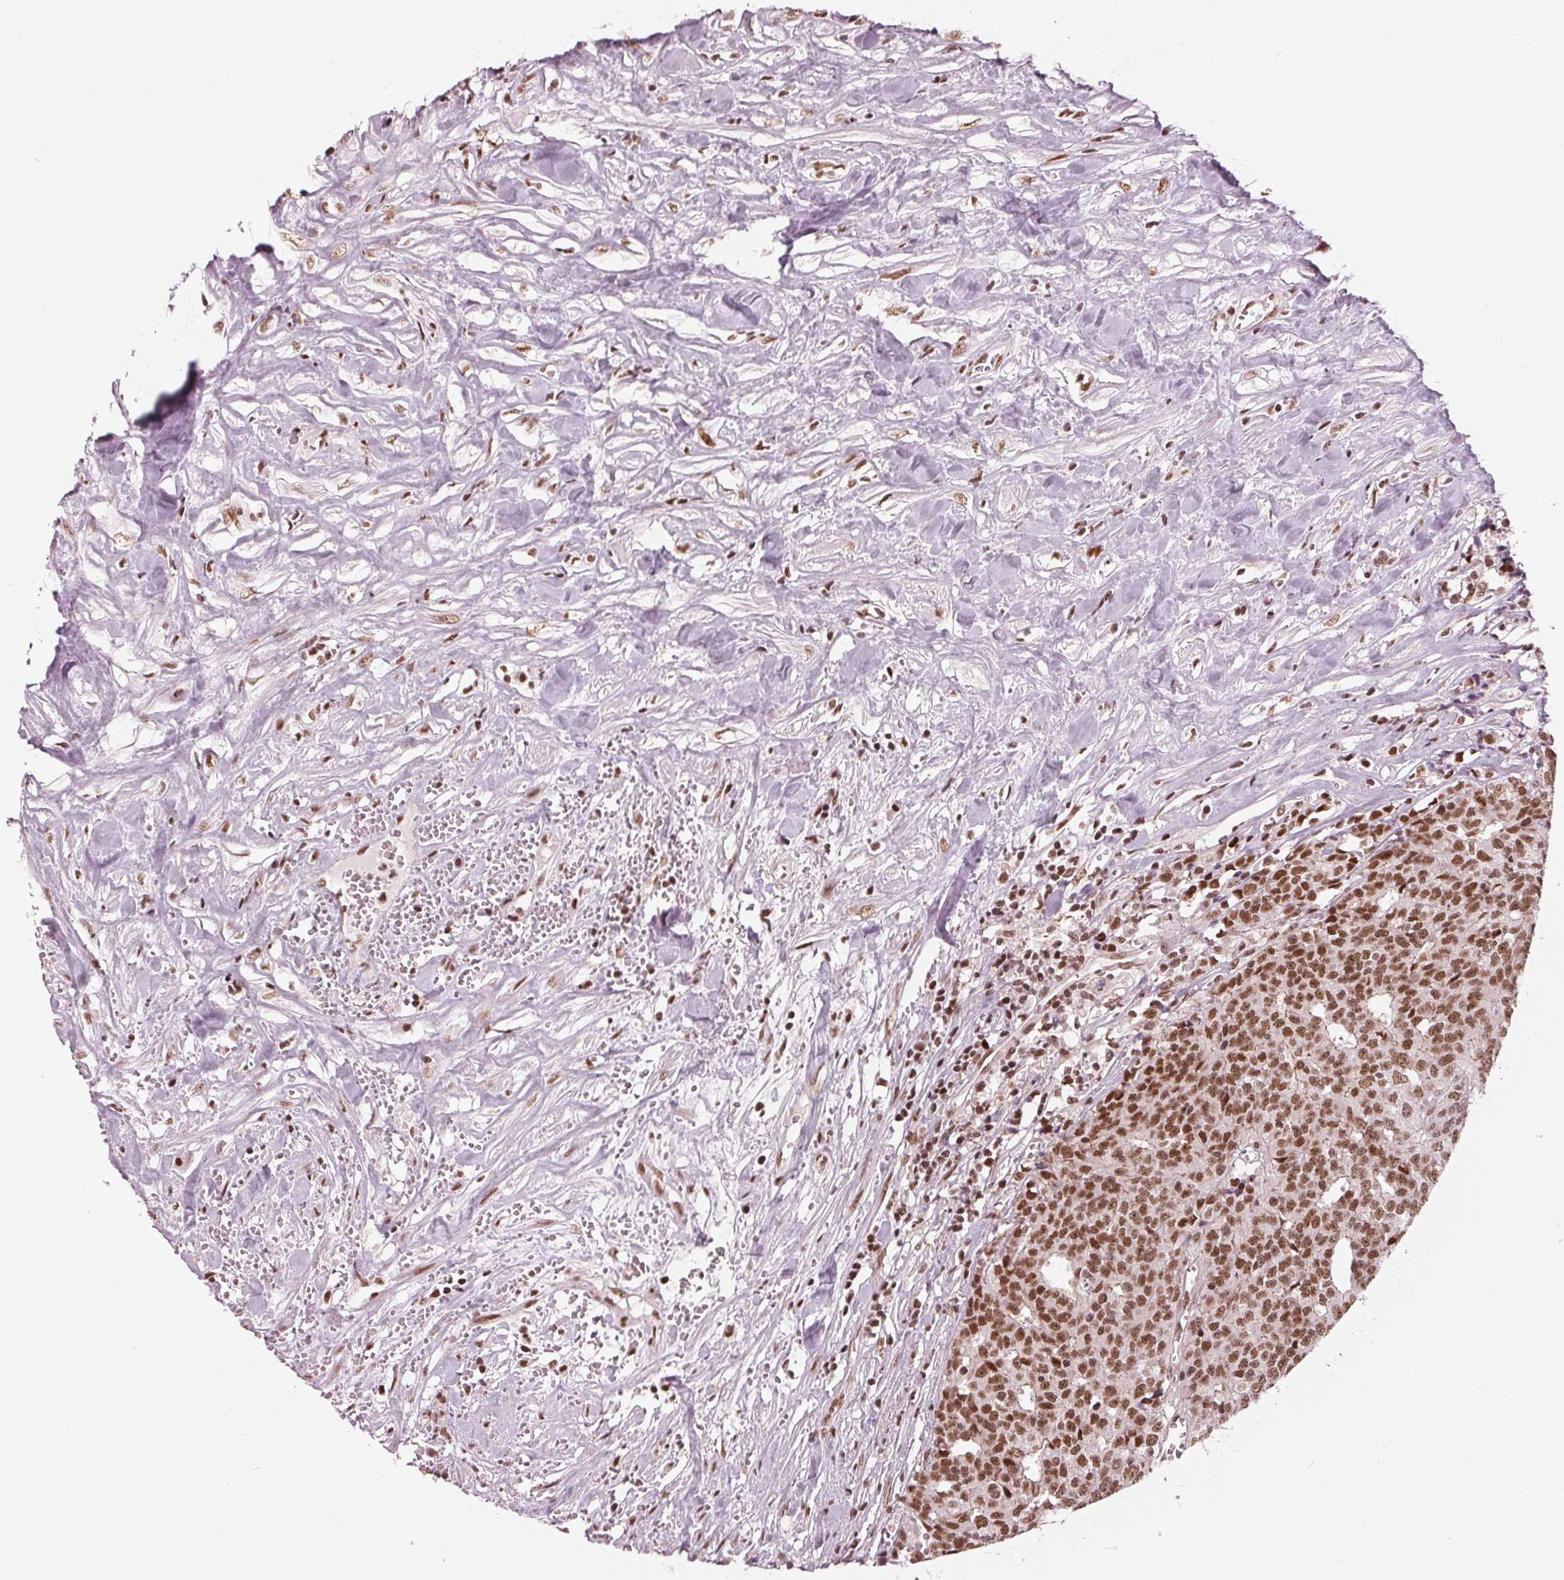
{"staining": {"intensity": "moderate", "quantity": ">75%", "location": "nuclear"}, "tissue": "prostate cancer", "cell_type": "Tumor cells", "image_type": "cancer", "snomed": [{"axis": "morphology", "description": "Adenocarcinoma, High grade"}, {"axis": "topography", "description": "Prostate and seminal vesicle, NOS"}], "caption": "This micrograph displays immunohistochemistry (IHC) staining of prostate cancer, with medium moderate nuclear staining in about >75% of tumor cells.", "gene": "LSM2", "patient": {"sex": "male", "age": 60}}